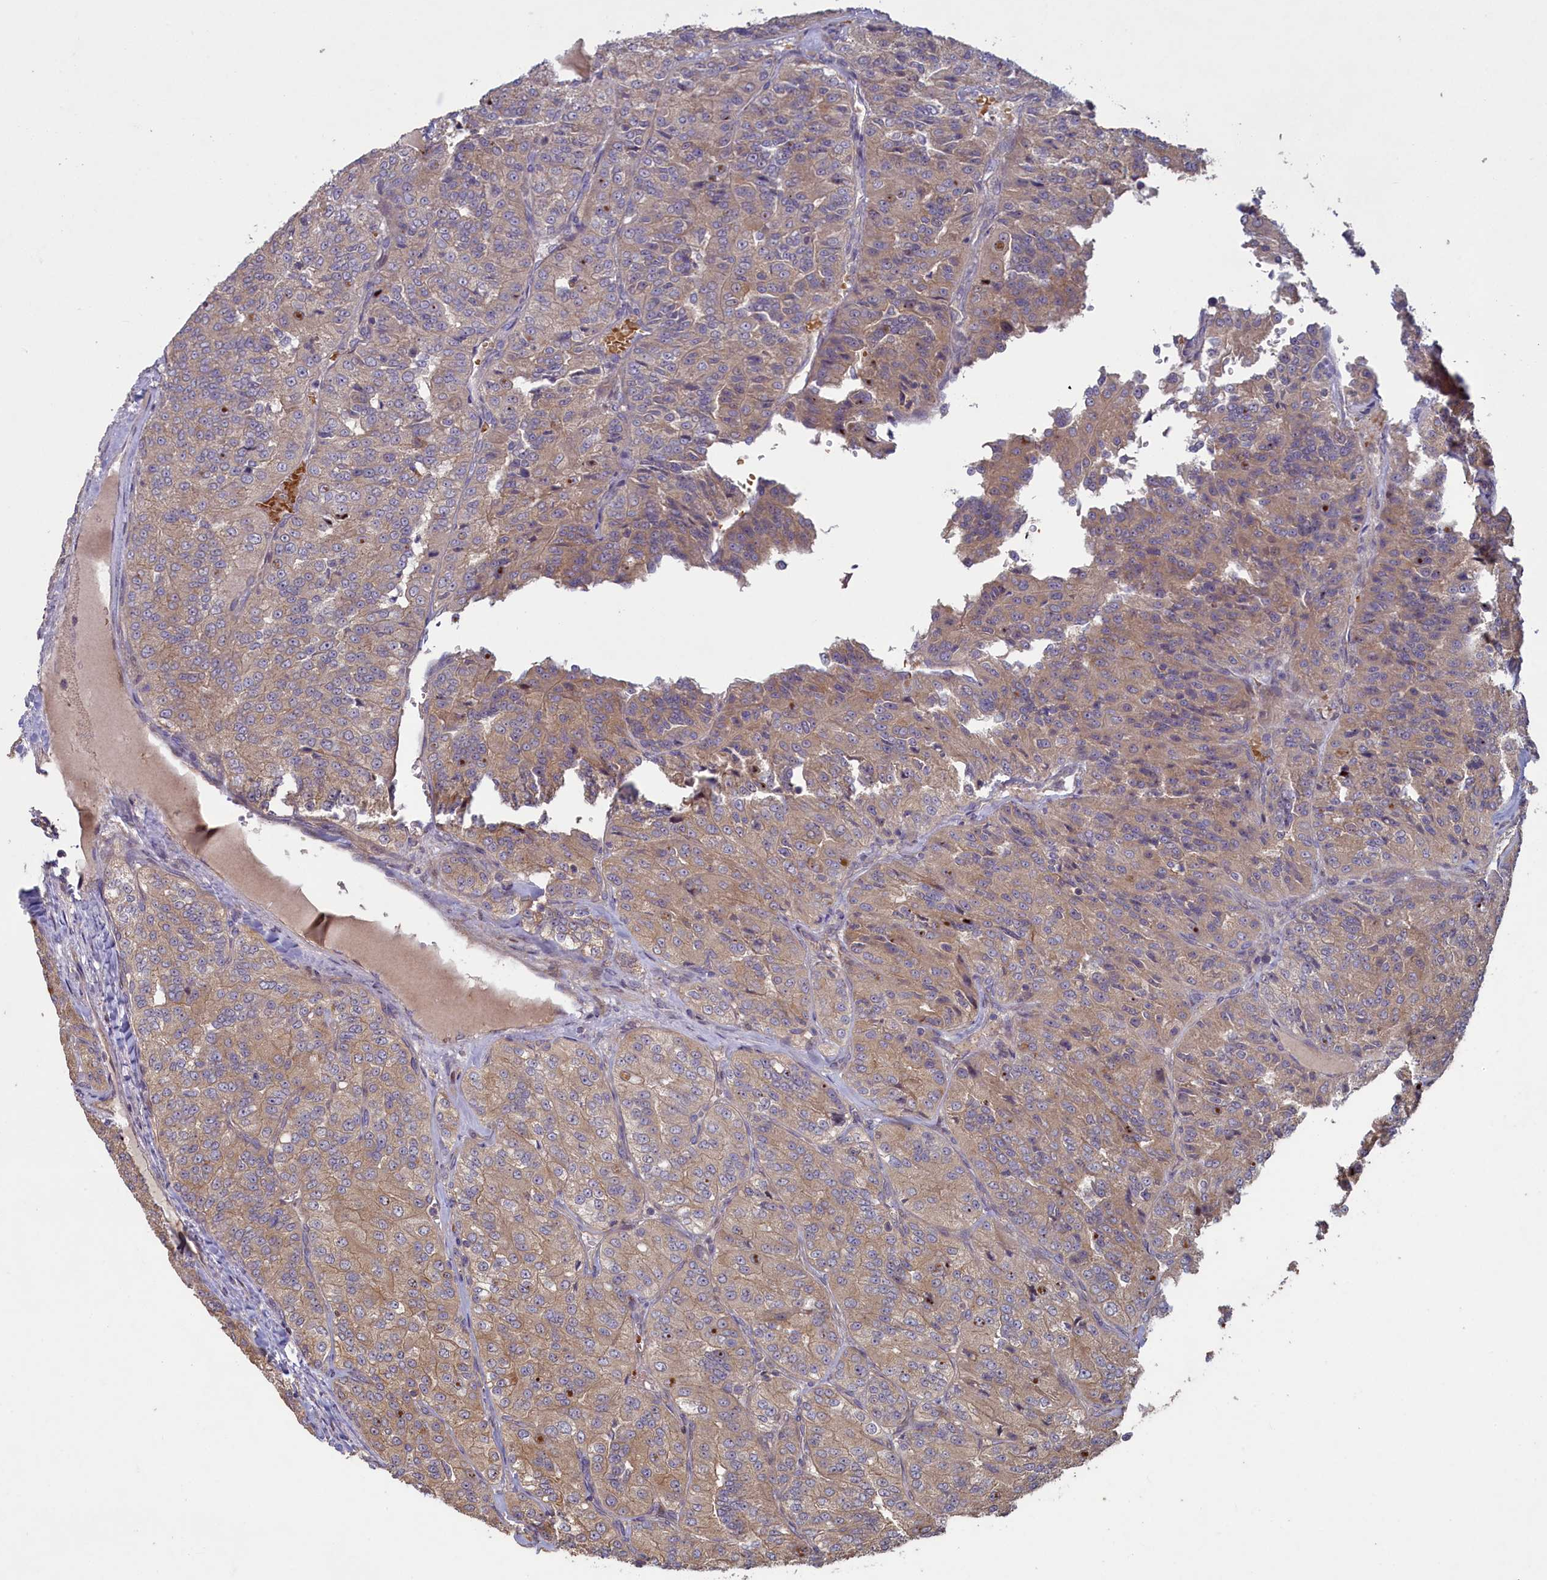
{"staining": {"intensity": "moderate", "quantity": "25%-75%", "location": "cytoplasmic/membranous"}, "tissue": "renal cancer", "cell_type": "Tumor cells", "image_type": "cancer", "snomed": [{"axis": "morphology", "description": "Adenocarcinoma, NOS"}, {"axis": "topography", "description": "Kidney"}], "caption": "This micrograph displays immunohistochemistry (IHC) staining of human renal cancer (adenocarcinoma), with medium moderate cytoplasmic/membranous staining in approximately 25%-75% of tumor cells.", "gene": "CIAO2B", "patient": {"sex": "female", "age": 63}}